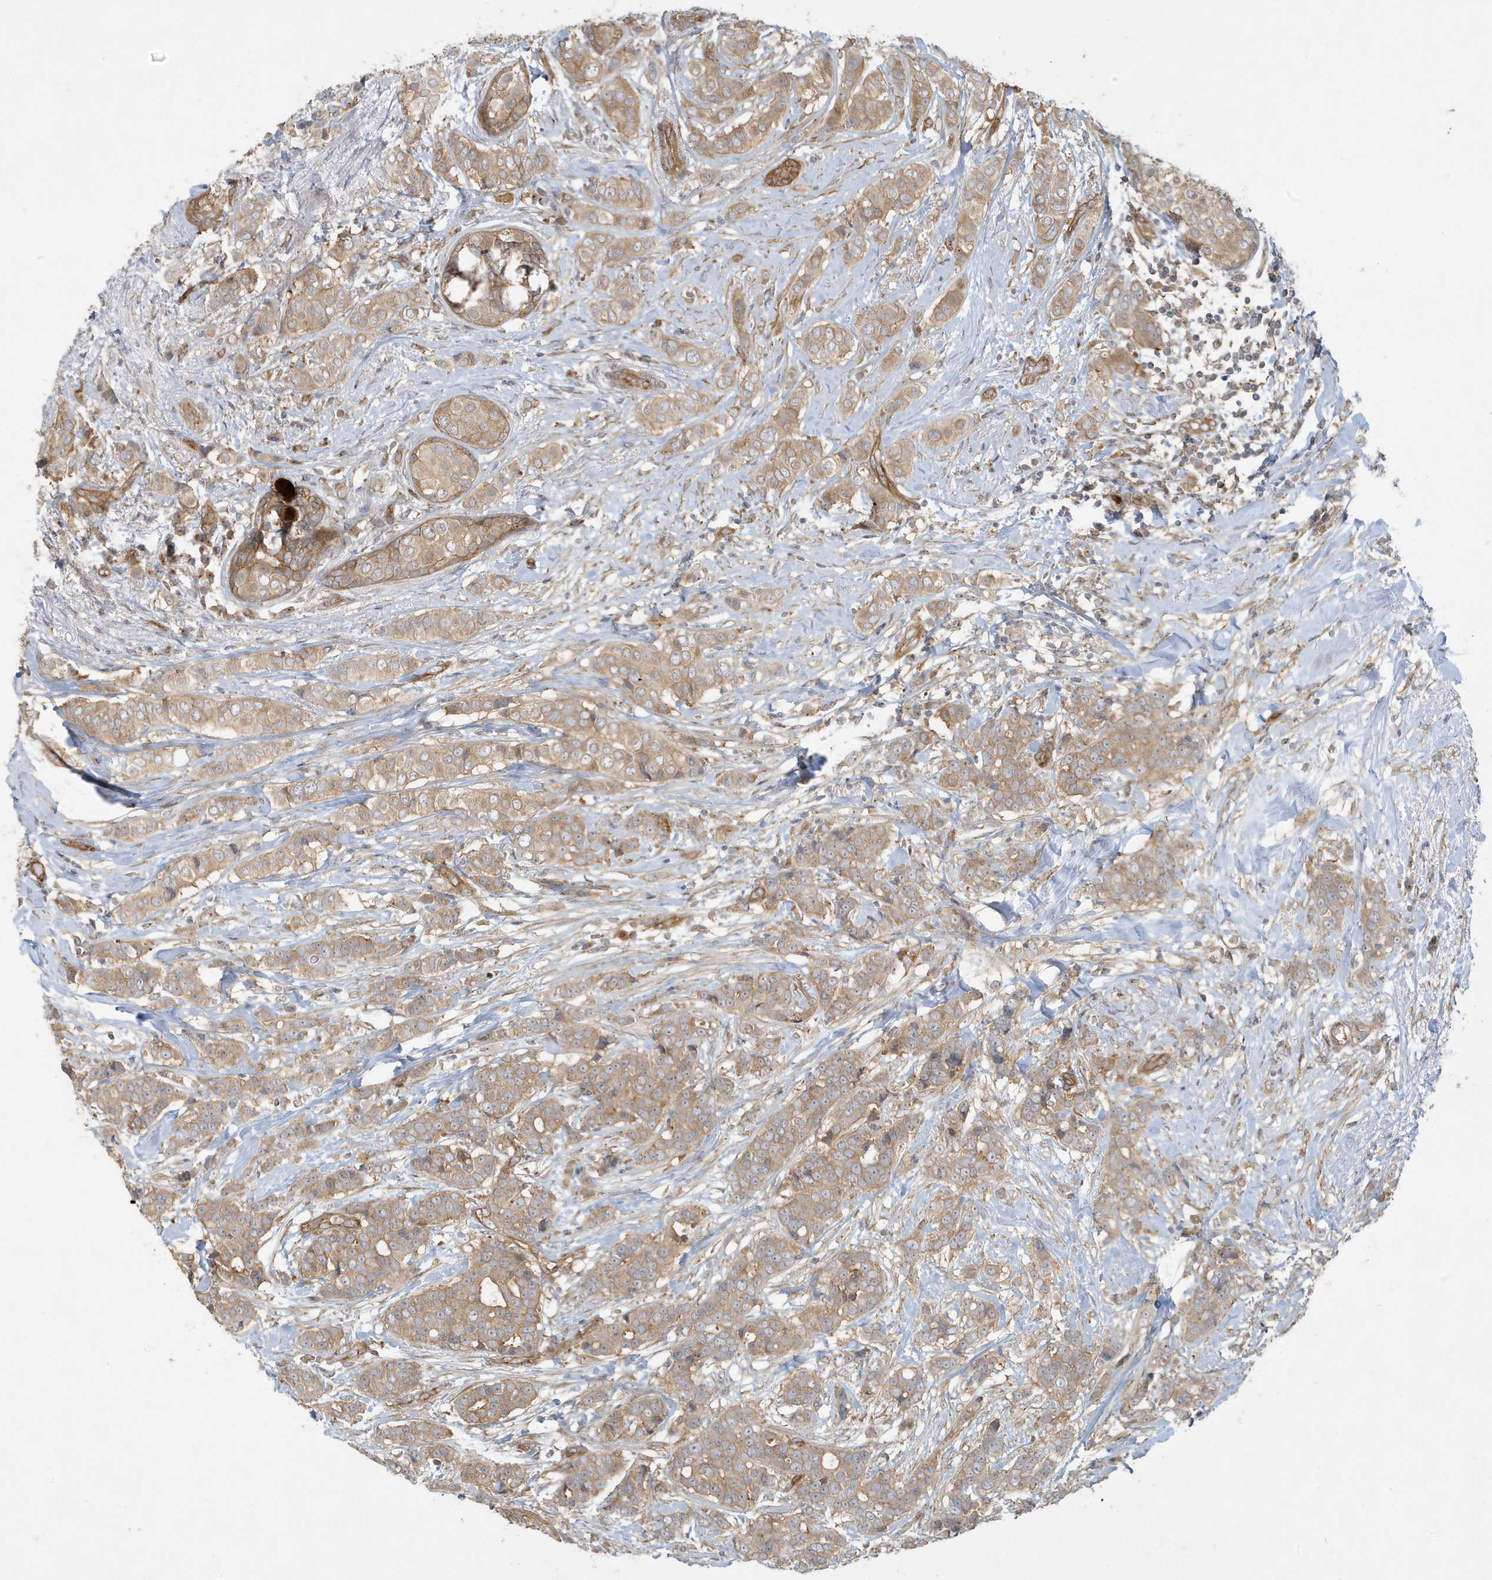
{"staining": {"intensity": "moderate", "quantity": ">75%", "location": "cytoplasmic/membranous"}, "tissue": "breast cancer", "cell_type": "Tumor cells", "image_type": "cancer", "snomed": [{"axis": "morphology", "description": "Lobular carcinoma"}, {"axis": "topography", "description": "Breast"}], "caption": "This histopathology image demonstrates immunohistochemistry (IHC) staining of breast cancer (lobular carcinoma), with medium moderate cytoplasmic/membranous positivity in approximately >75% of tumor cells.", "gene": "ATP23", "patient": {"sex": "female", "age": 51}}